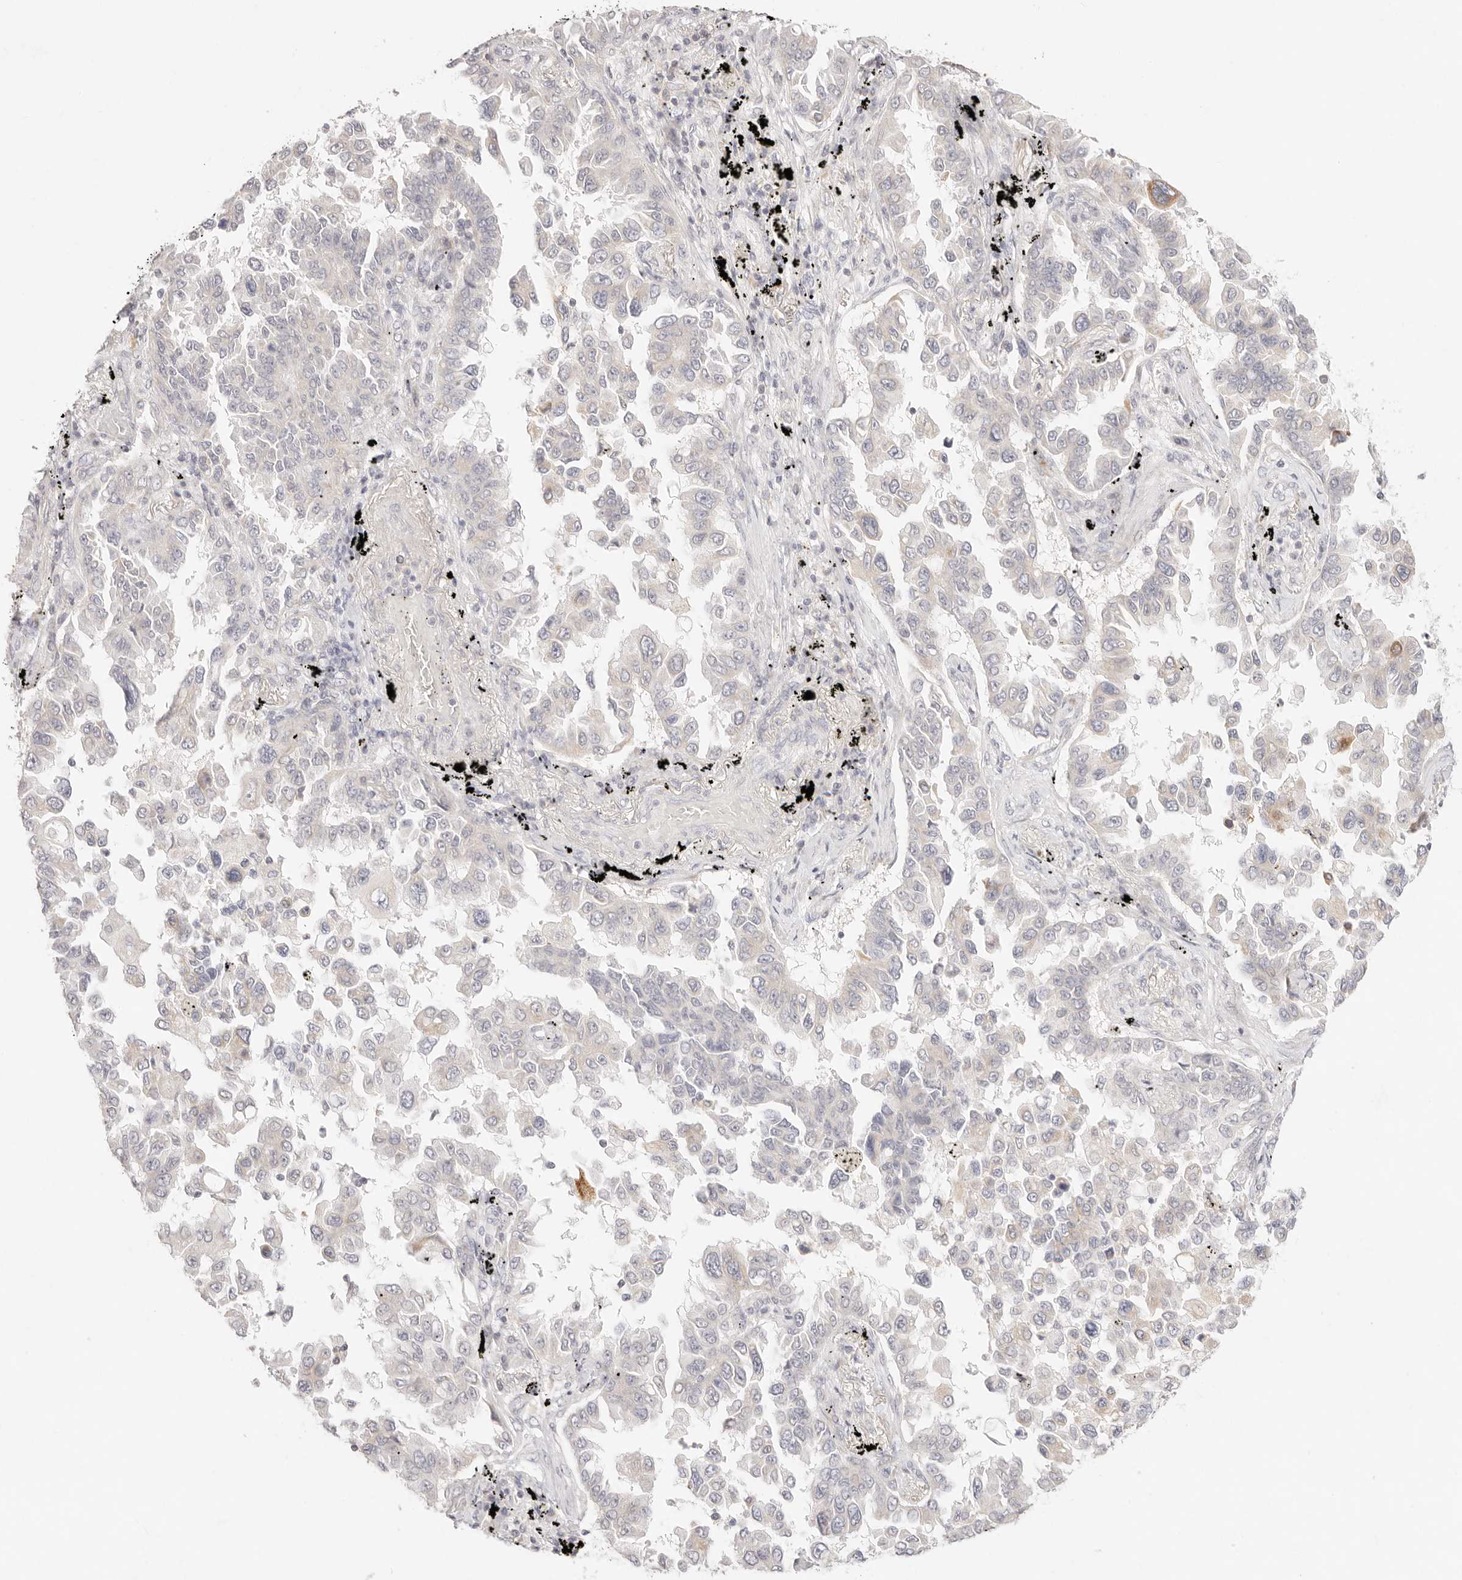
{"staining": {"intensity": "negative", "quantity": "none", "location": "none"}, "tissue": "lung cancer", "cell_type": "Tumor cells", "image_type": "cancer", "snomed": [{"axis": "morphology", "description": "Adenocarcinoma, NOS"}, {"axis": "topography", "description": "Lung"}], "caption": "Tumor cells are negative for protein expression in human lung cancer (adenocarcinoma).", "gene": "GPR156", "patient": {"sex": "female", "age": 67}}